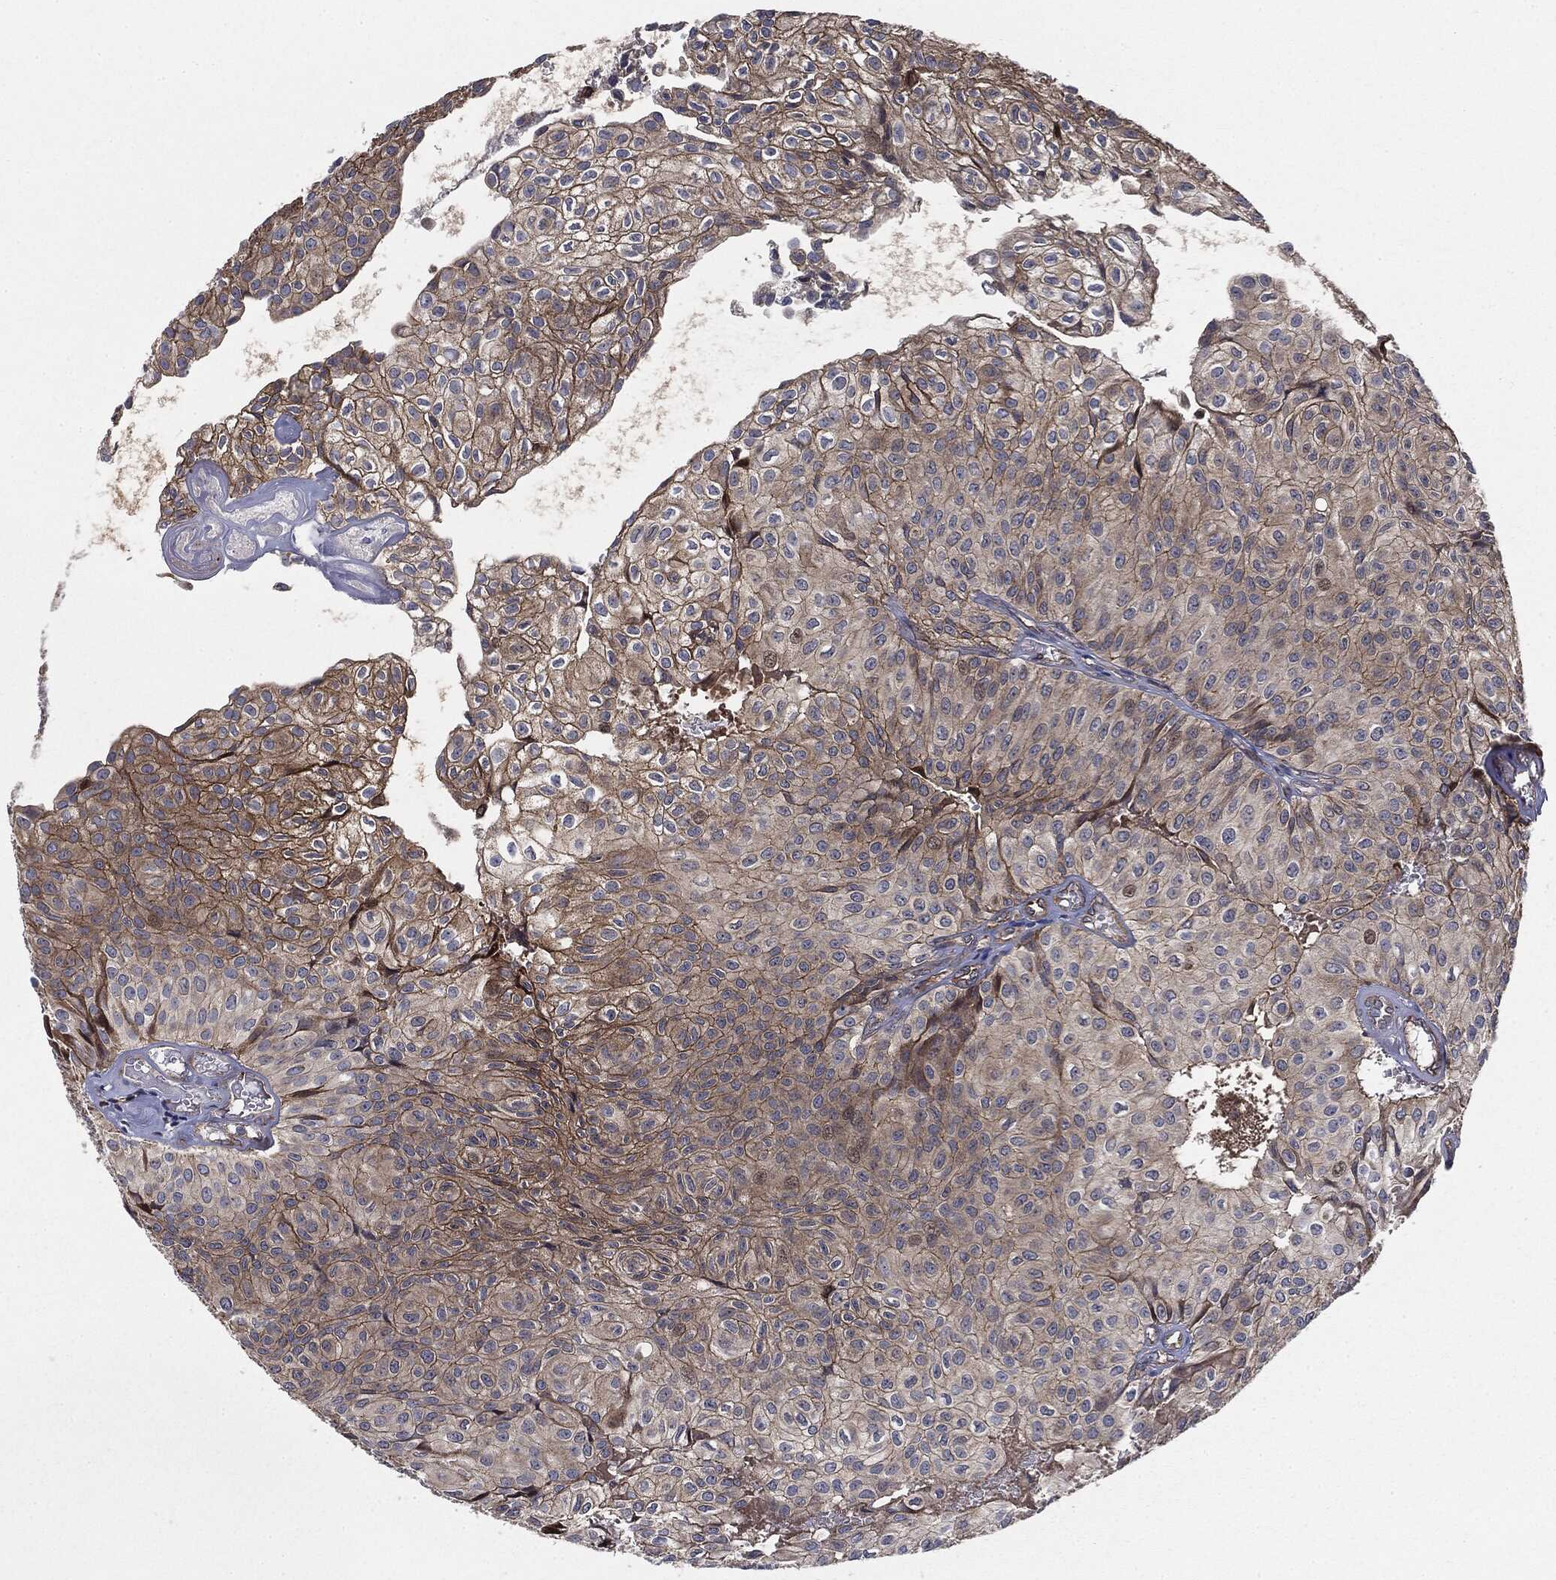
{"staining": {"intensity": "moderate", "quantity": "<25%", "location": "cytoplasmic/membranous"}, "tissue": "urothelial cancer", "cell_type": "Tumor cells", "image_type": "cancer", "snomed": [{"axis": "morphology", "description": "Urothelial carcinoma, Low grade"}, {"axis": "topography", "description": "Urinary bladder"}], "caption": "Immunohistochemistry (IHC) photomicrograph of low-grade urothelial carcinoma stained for a protein (brown), which demonstrates low levels of moderate cytoplasmic/membranous expression in about <25% of tumor cells.", "gene": "CYLD", "patient": {"sex": "male", "age": 89}}